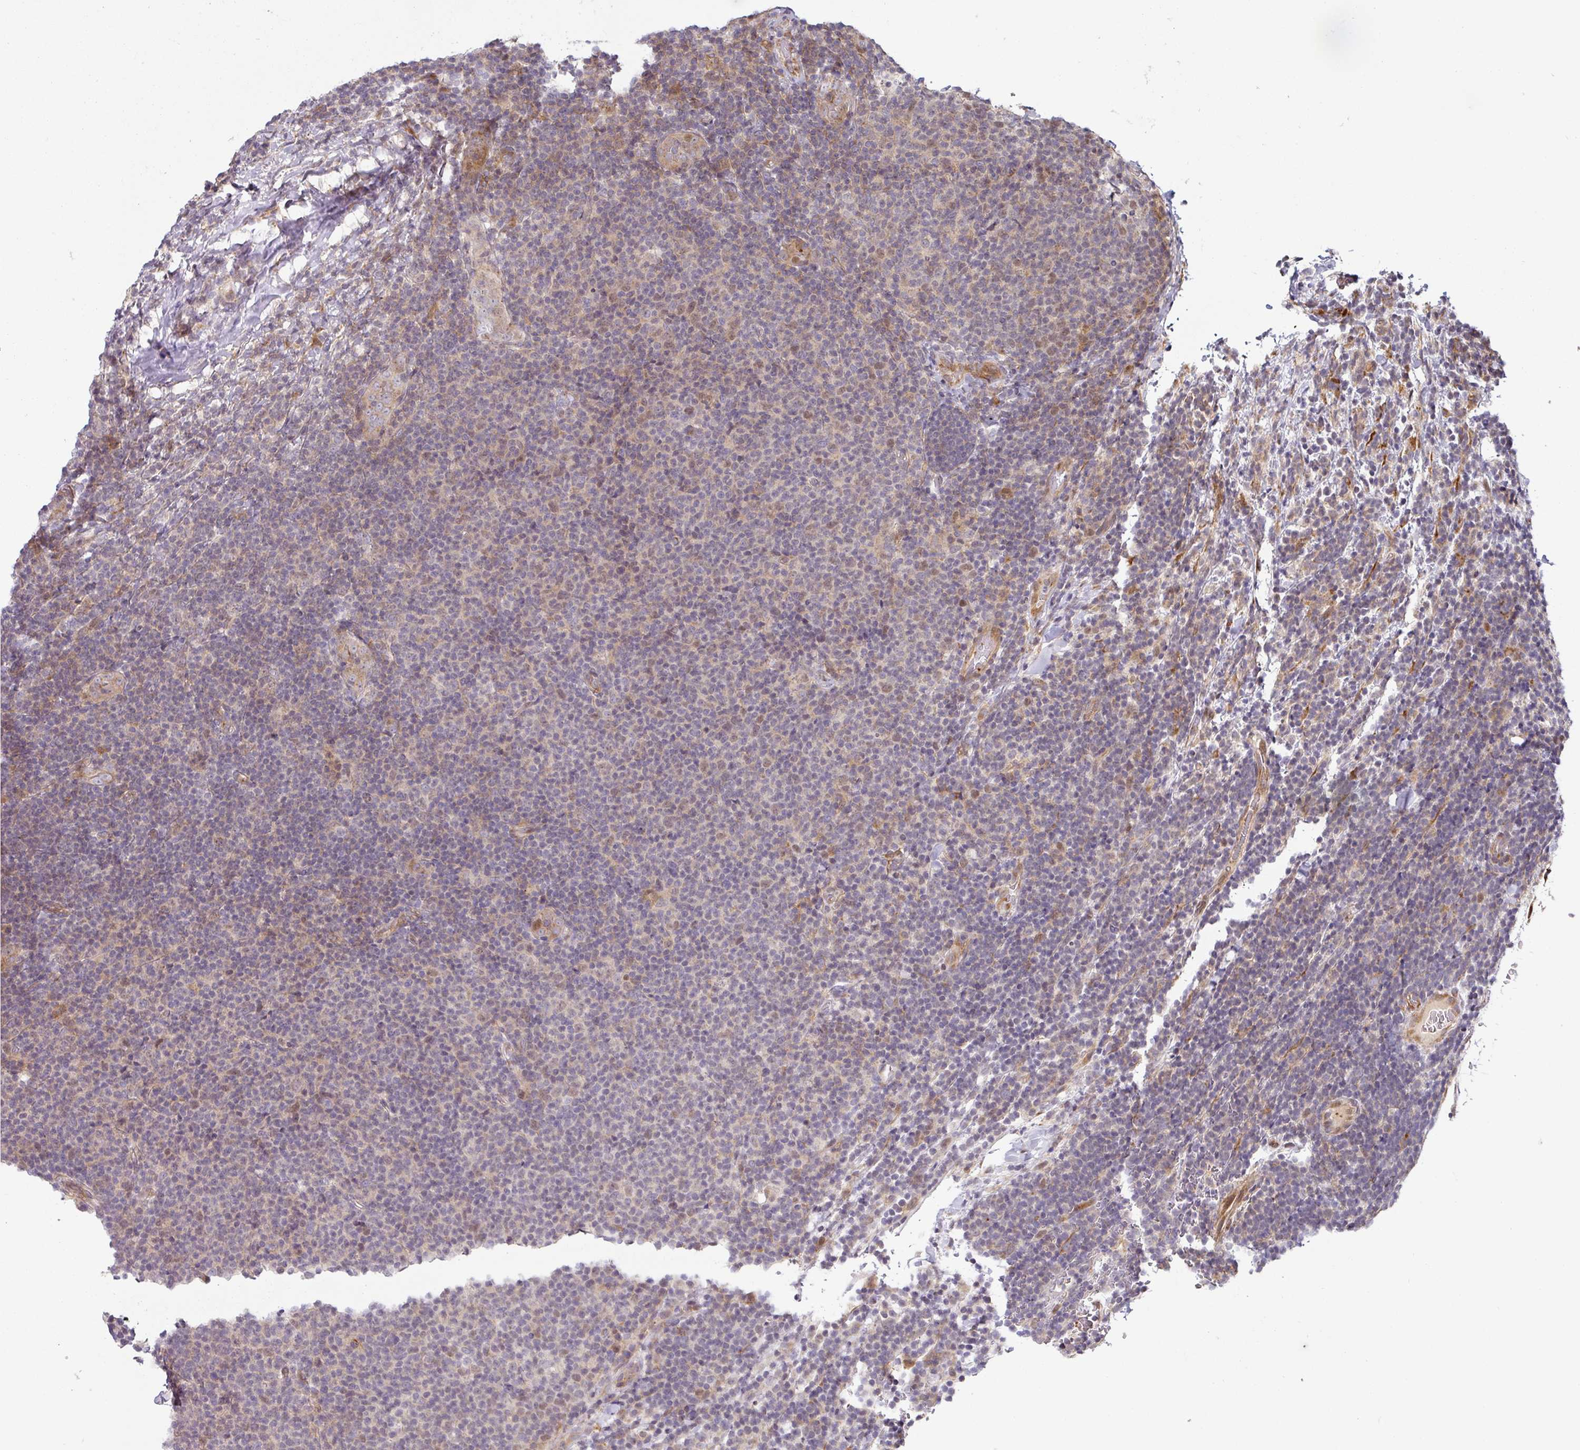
{"staining": {"intensity": "negative", "quantity": "none", "location": "none"}, "tissue": "lymphoma", "cell_type": "Tumor cells", "image_type": "cancer", "snomed": [{"axis": "morphology", "description": "Malignant lymphoma, non-Hodgkin's type, Low grade"}, {"axis": "topography", "description": "Lymph node"}], "caption": "DAB (3,3'-diaminobenzidine) immunohistochemical staining of low-grade malignant lymphoma, non-Hodgkin's type displays no significant expression in tumor cells.", "gene": "CASP2", "patient": {"sex": "male", "age": 66}}